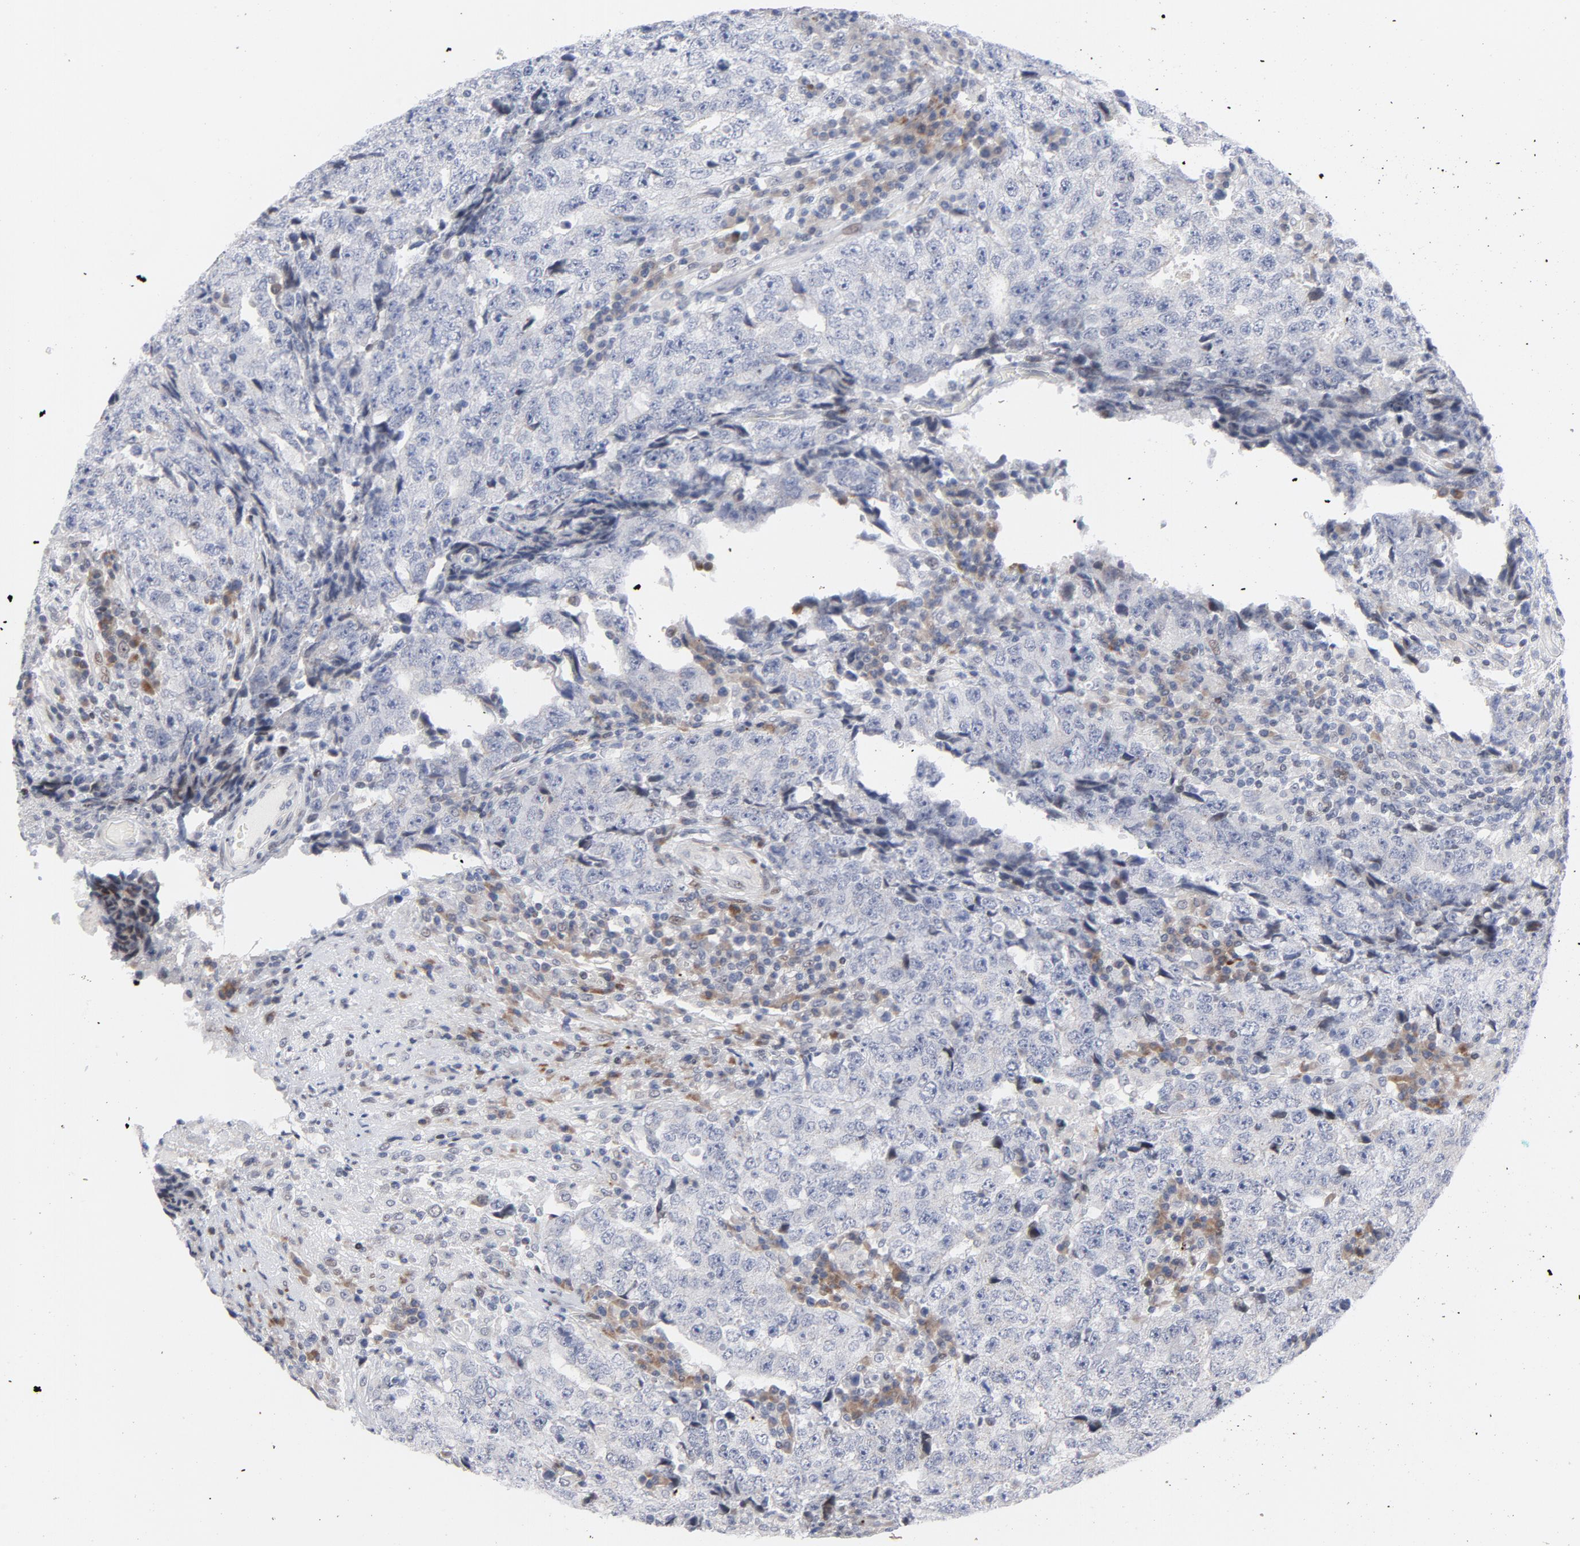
{"staining": {"intensity": "negative", "quantity": "none", "location": "none"}, "tissue": "testis cancer", "cell_type": "Tumor cells", "image_type": "cancer", "snomed": [{"axis": "morphology", "description": "Necrosis, NOS"}, {"axis": "morphology", "description": "Carcinoma, Embryonal, NOS"}, {"axis": "topography", "description": "Testis"}], "caption": "The photomicrograph reveals no significant expression in tumor cells of testis cancer.", "gene": "NFIC", "patient": {"sex": "male", "age": 19}}